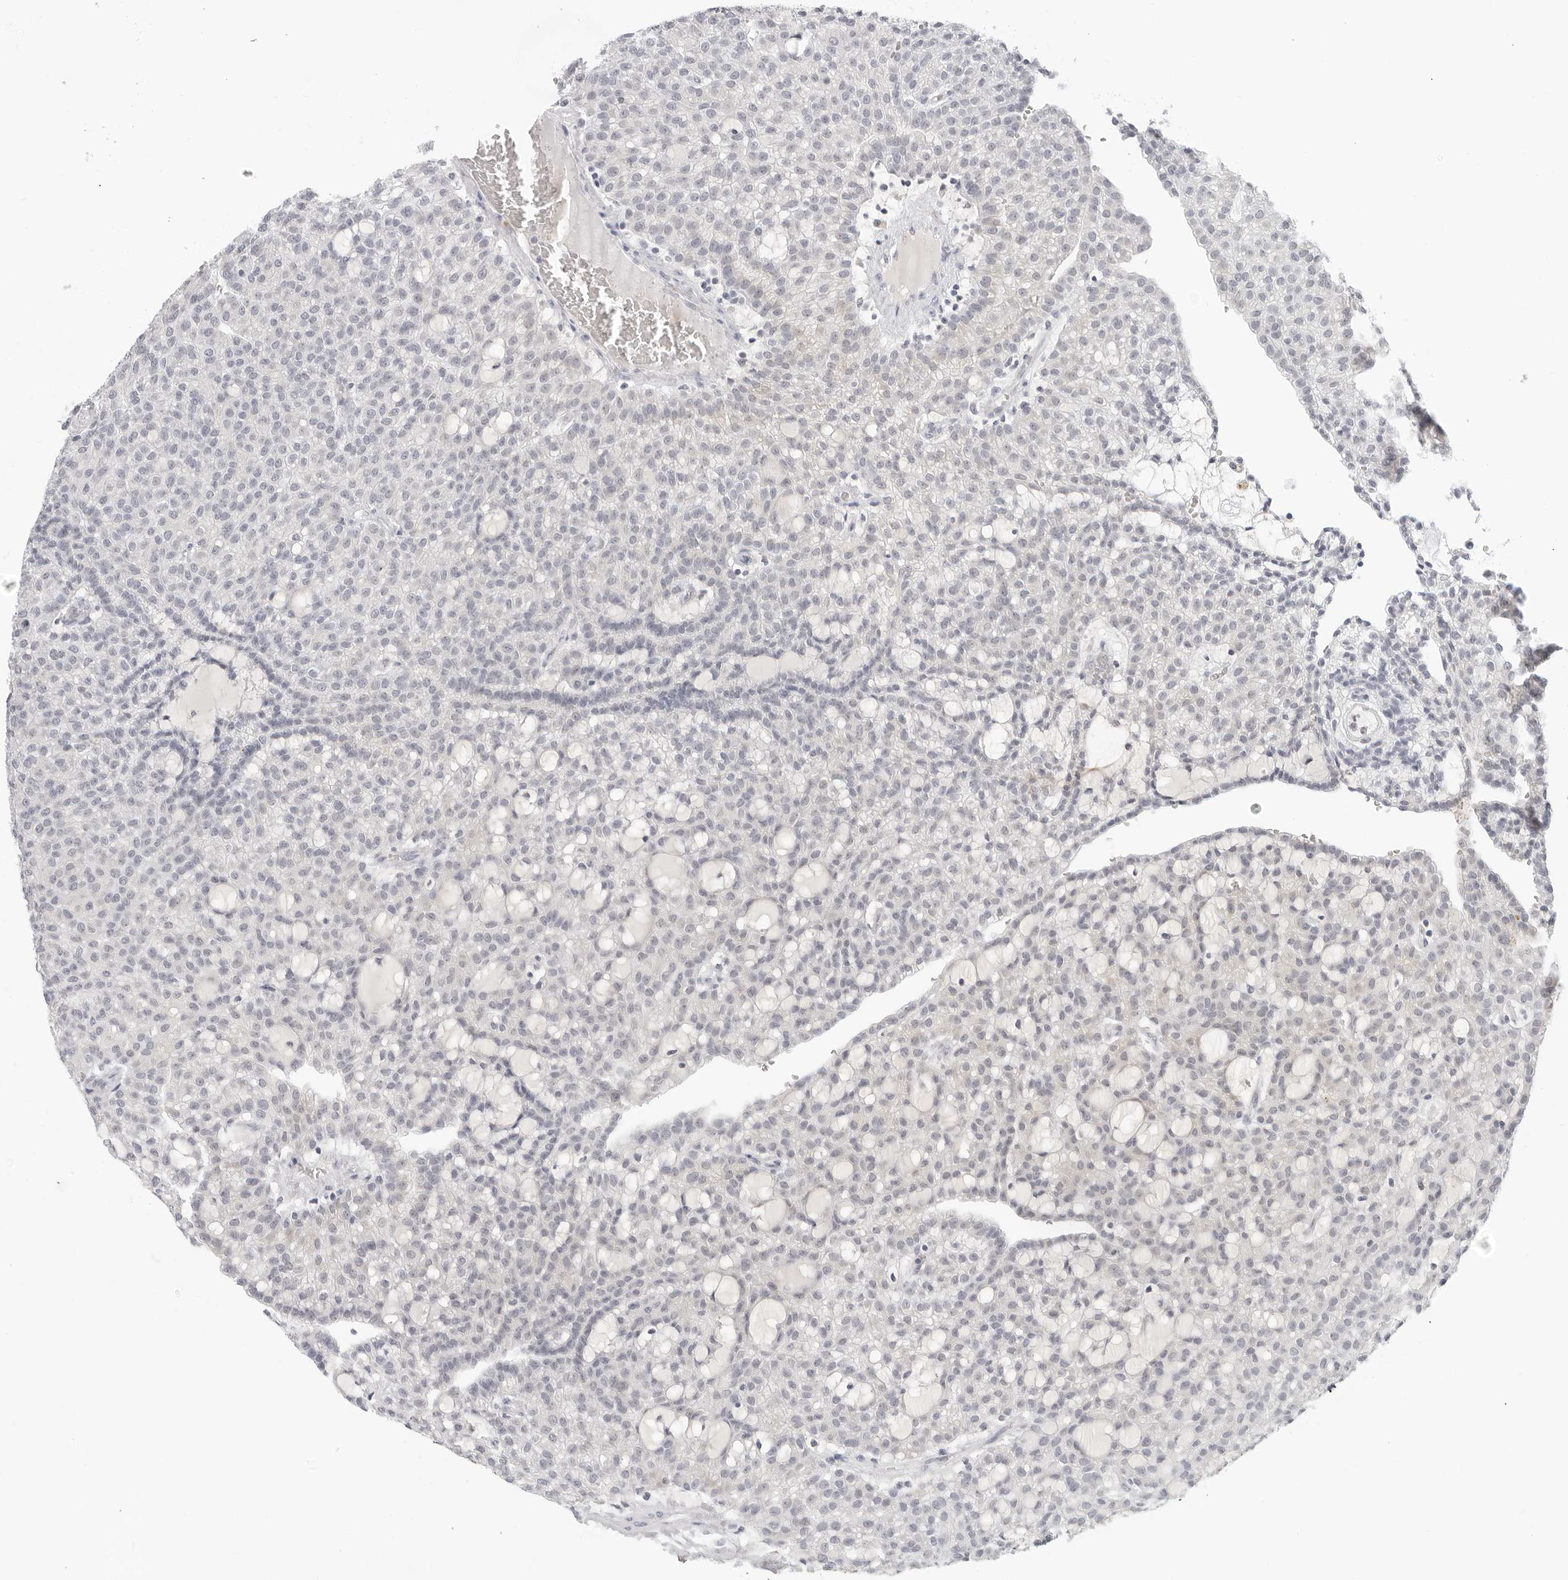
{"staining": {"intensity": "negative", "quantity": "none", "location": "none"}, "tissue": "renal cancer", "cell_type": "Tumor cells", "image_type": "cancer", "snomed": [{"axis": "morphology", "description": "Adenocarcinoma, NOS"}, {"axis": "topography", "description": "Kidney"}], "caption": "The photomicrograph exhibits no significant staining in tumor cells of renal cancer (adenocarcinoma).", "gene": "EDN2", "patient": {"sex": "male", "age": 63}}